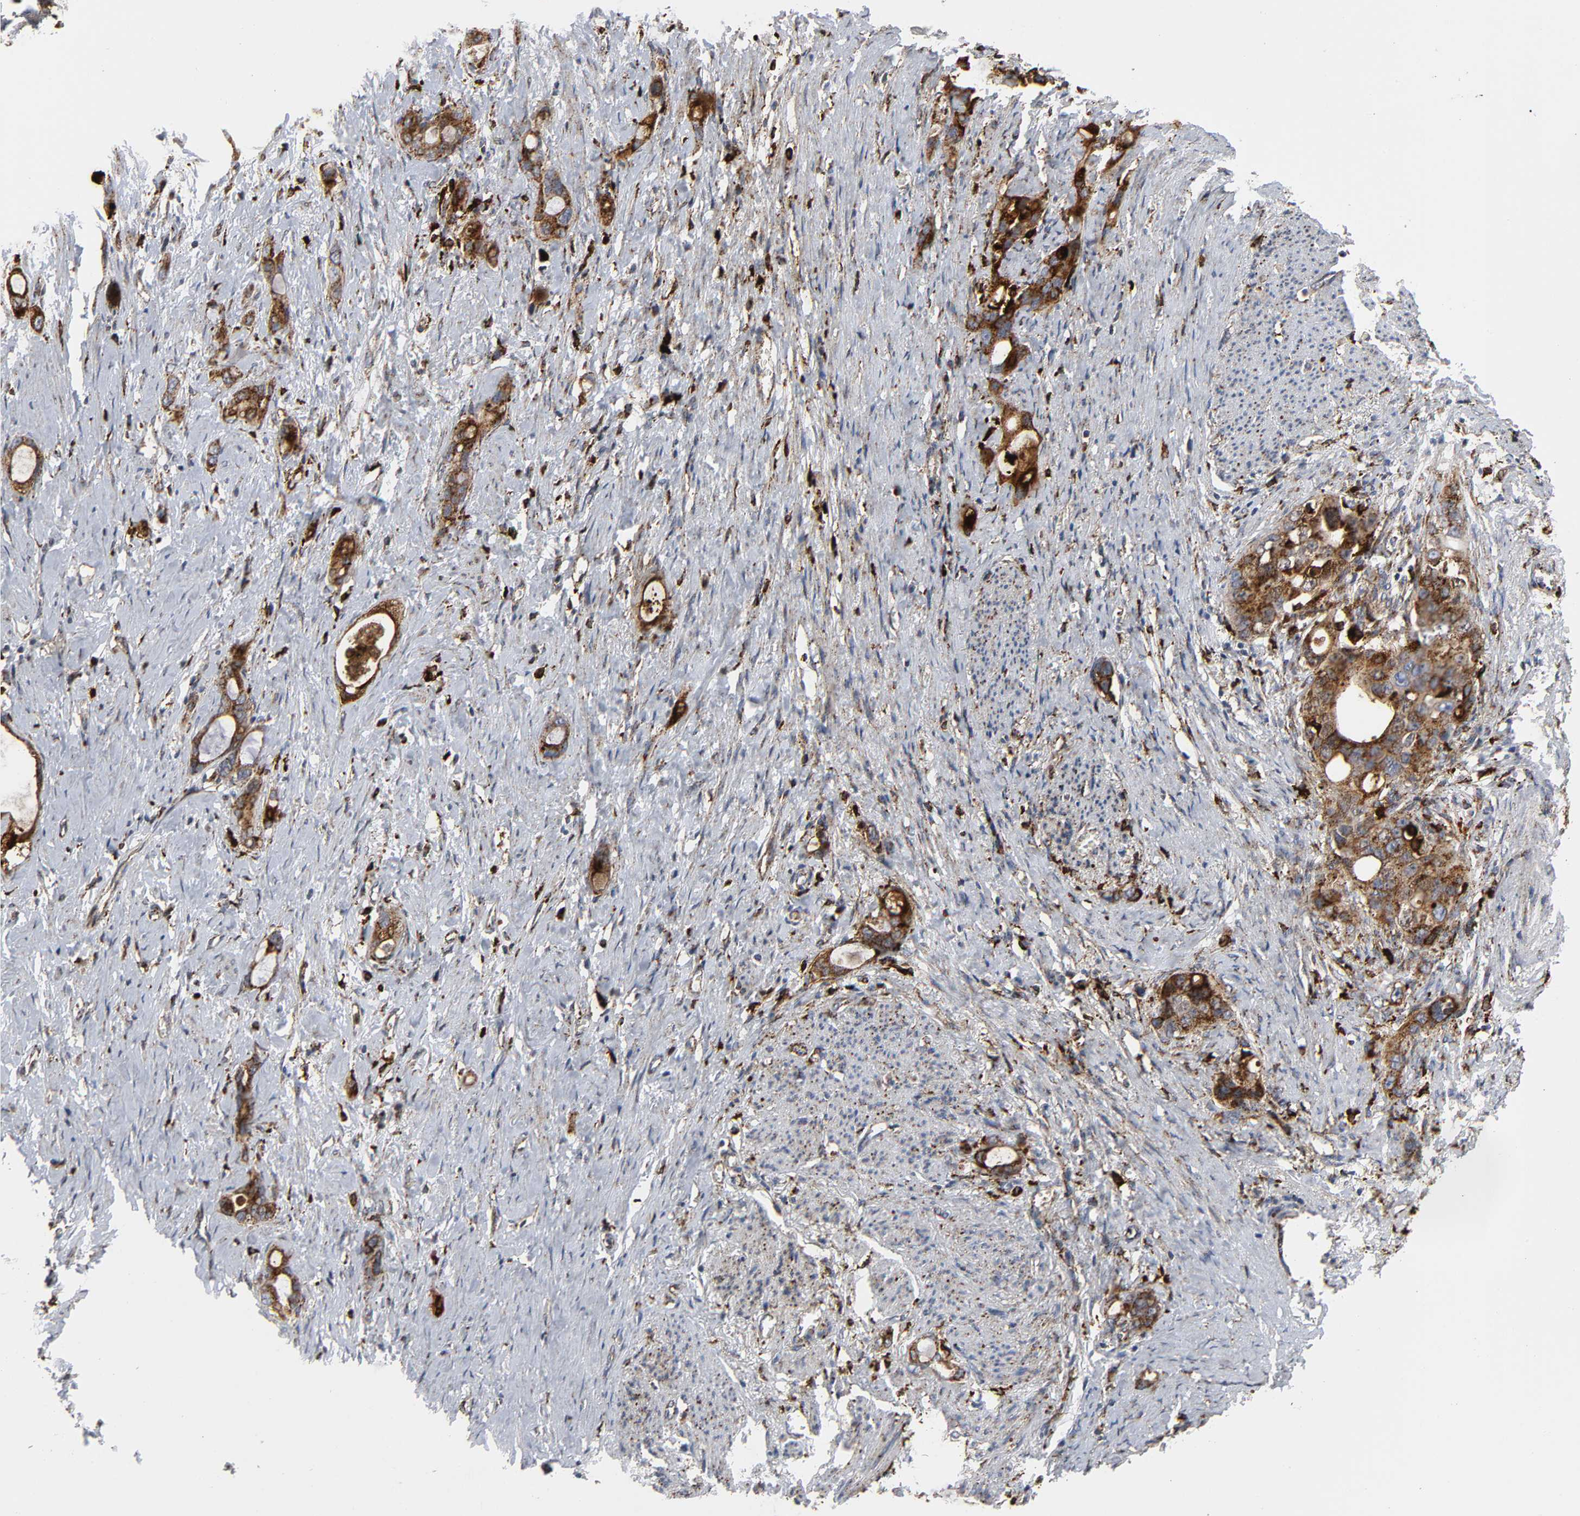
{"staining": {"intensity": "strong", "quantity": ">75%", "location": "cytoplasmic/membranous"}, "tissue": "stomach cancer", "cell_type": "Tumor cells", "image_type": "cancer", "snomed": [{"axis": "morphology", "description": "Adenocarcinoma, NOS"}, {"axis": "topography", "description": "Stomach"}], "caption": "Immunohistochemical staining of adenocarcinoma (stomach) exhibits high levels of strong cytoplasmic/membranous positivity in about >75% of tumor cells.", "gene": "PSAP", "patient": {"sex": "female", "age": 75}}